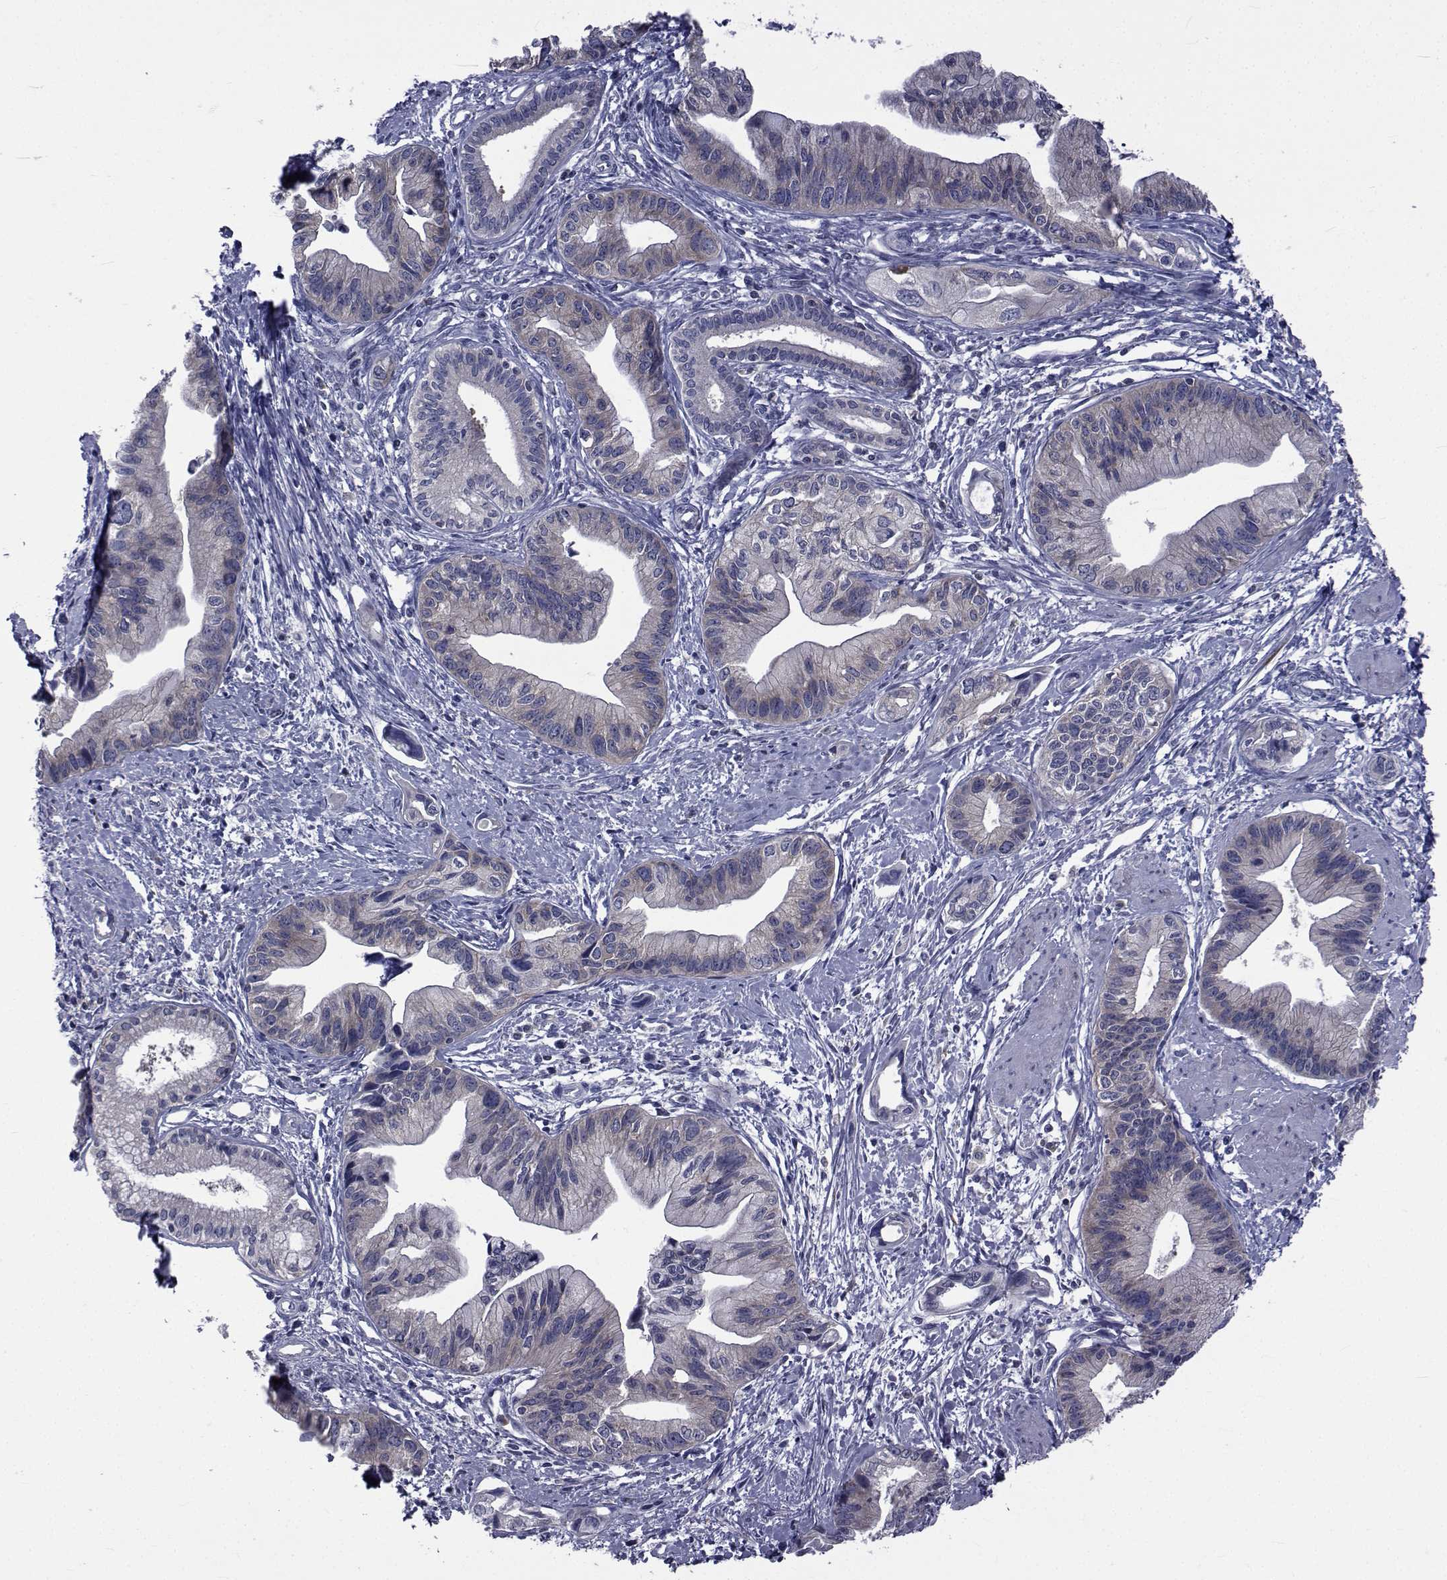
{"staining": {"intensity": "weak", "quantity": "<25%", "location": "cytoplasmic/membranous"}, "tissue": "pancreatic cancer", "cell_type": "Tumor cells", "image_type": "cancer", "snomed": [{"axis": "morphology", "description": "Adenocarcinoma, NOS"}, {"axis": "topography", "description": "Pancreas"}], "caption": "DAB (3,3'-diaminobenzidine) immunohistochemical staining of pancreatic cancer shows no significant positivity in tumor cells.", "gene": "SLC30A10", "patient": {"sex": "female", "age": 61}}